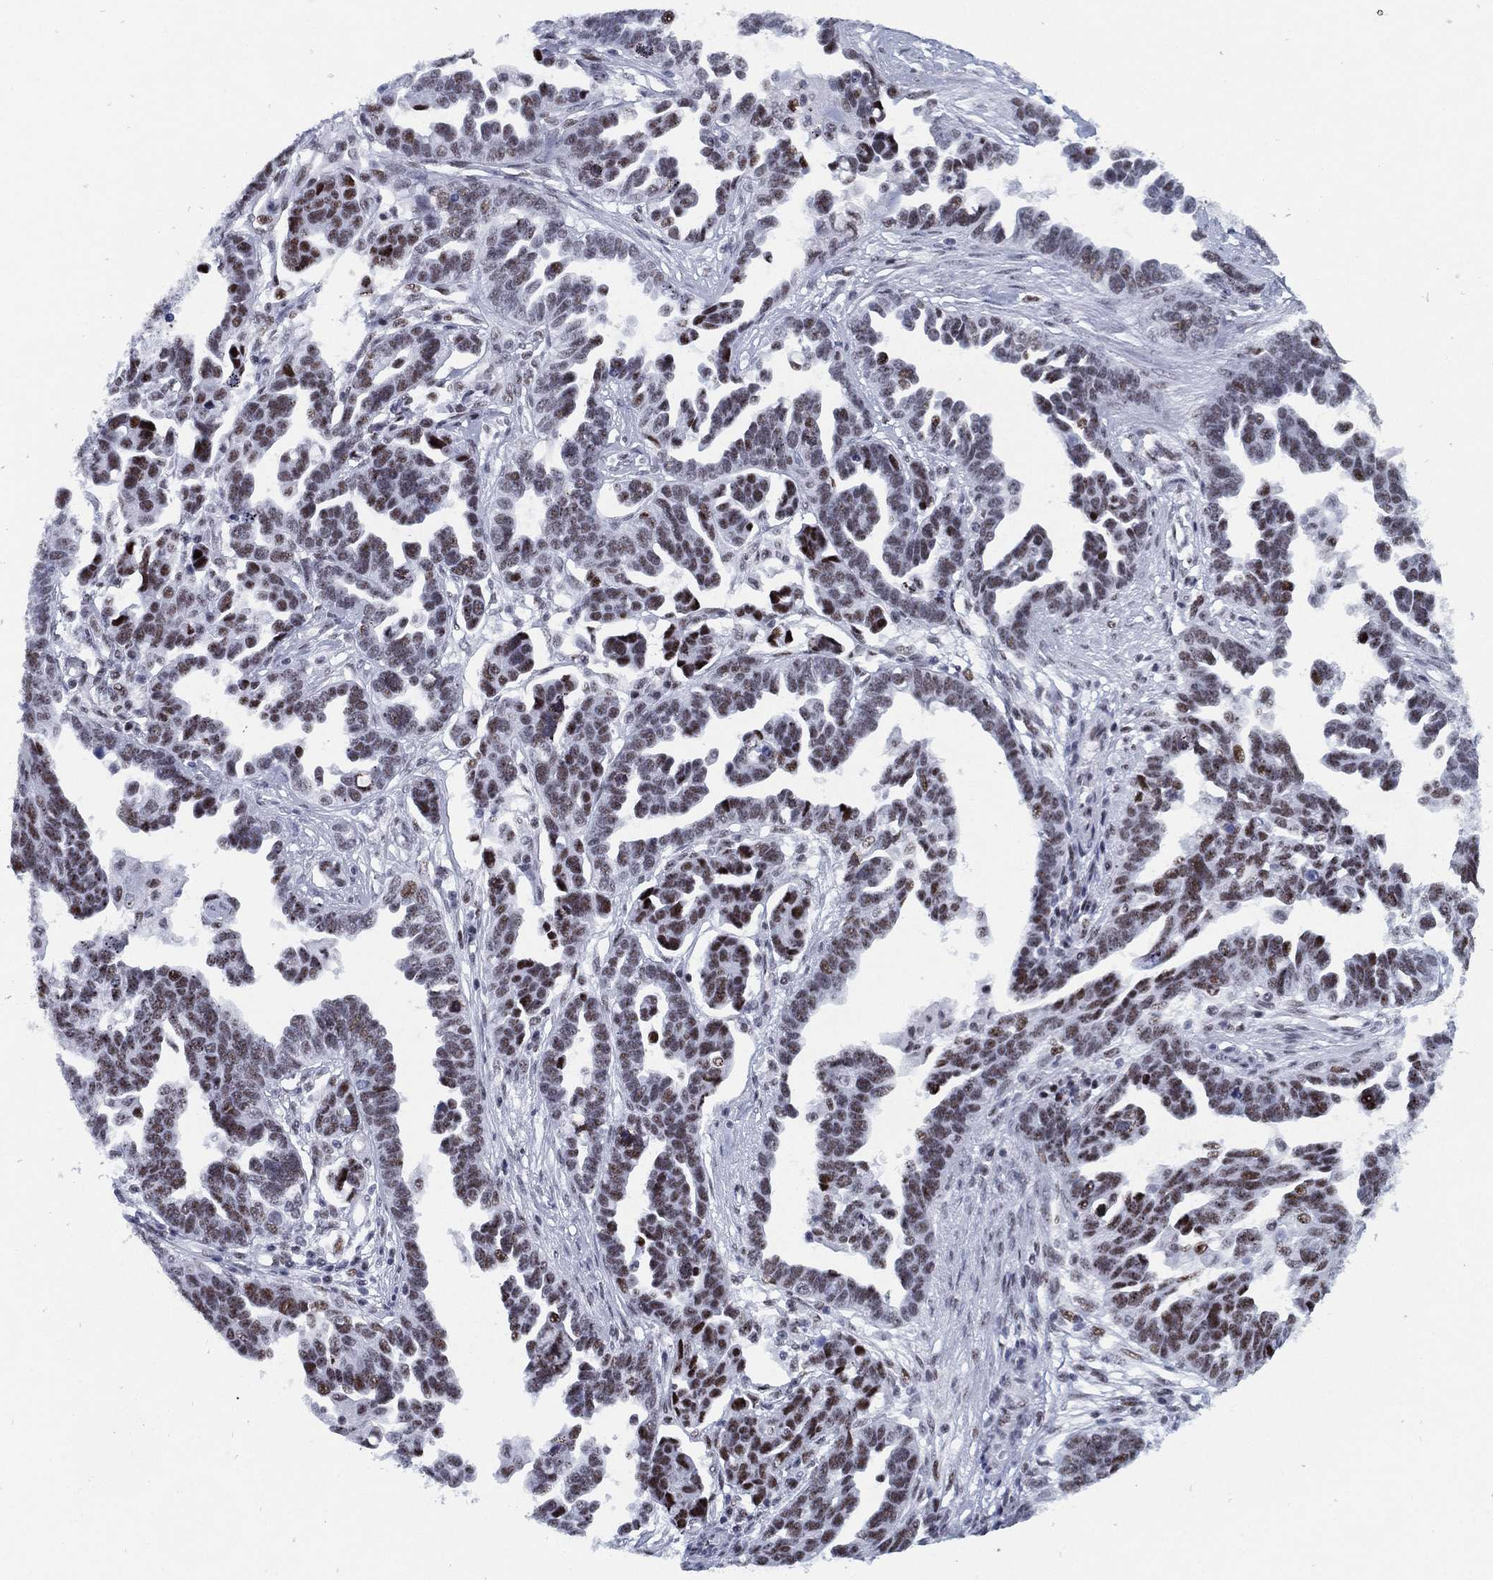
{"staining": {"intensity": "moderate", "quantity": ">75%", "location": "nuclear"}, "tissue": "ovarian cancer", "cell_type": "Tumor cells", "image_type": "cancer", "snomed": [{"axis": "morphology", "description": "Cystadenocarcinoma, serous, NOS"}, {"axis": "topography", "description": "Ovary"}], "caption": "Tumor cells reveal medium levels of moderate nuclear expression in about >75% of cells in human ovarian cancer (serous cystadenocarcinoma).", "gene": "CYB561D2", "patient": {"sex": "female", "age": 54}}